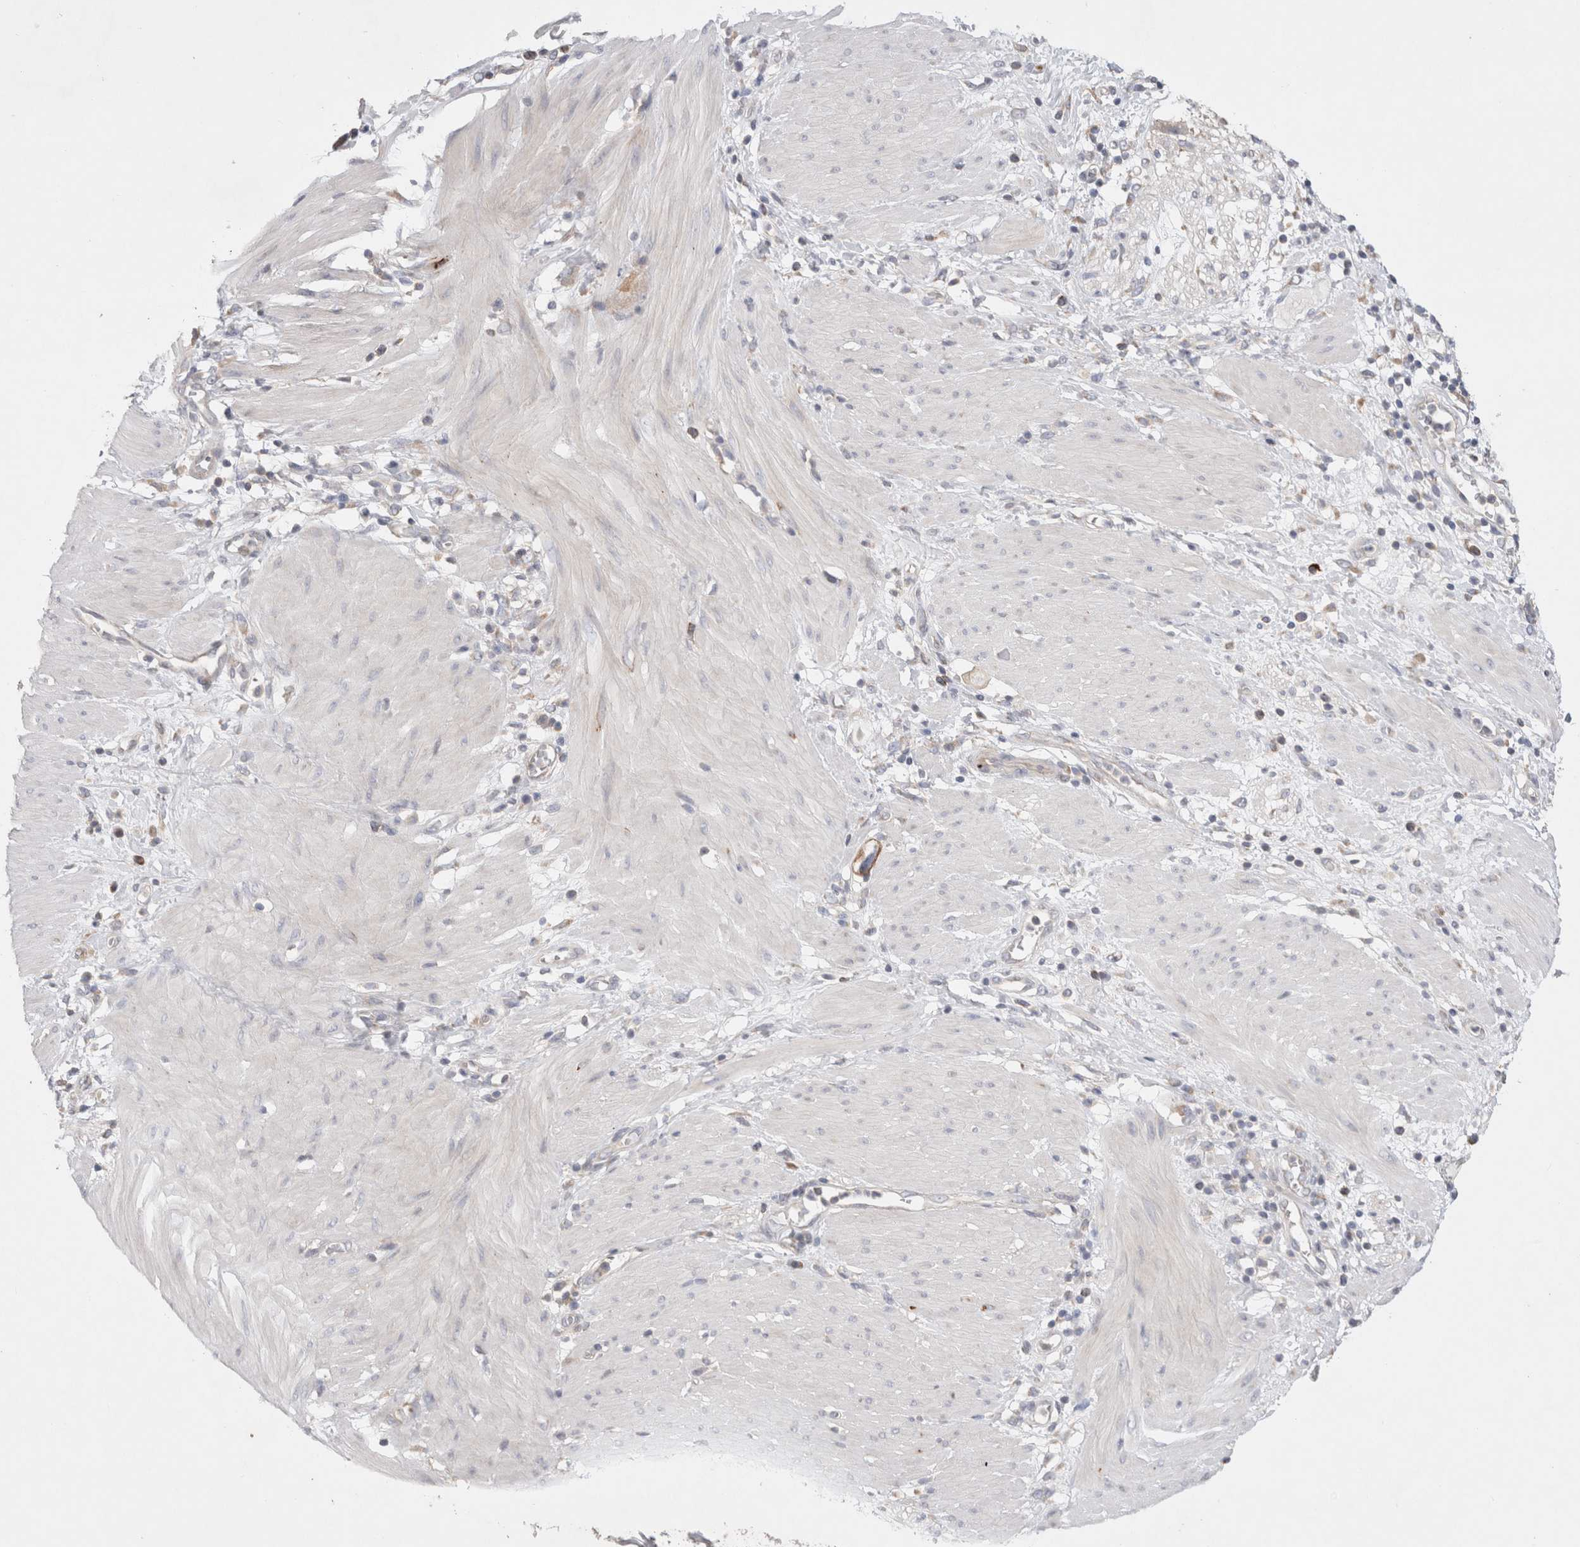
{"staining": {"intensity": "negative", "quantity": "none", "location": "none"}, "tissue": "stomach cancer", "cell_type": "Tumor cells", "image_type": "cancer", "snomed": [{"axis": "morphology", "description": "Adenocarcinoma, NOS"}, {"axis": "topography", "description": "Stomach"}, {"axis": "topography", "description": "Stomach, lower"}], "caption": "Immunohistochemical staining of stomach adenocarcinoma displays no significant positivity in tumor cells. (Brightfield microscopy of DAB (3,3'-diaminobenzidine) immunohistochemistry (IHC) at high magnification).", "gene": "TBC1D16", "patient": {"sex": "female", "age": 48}}